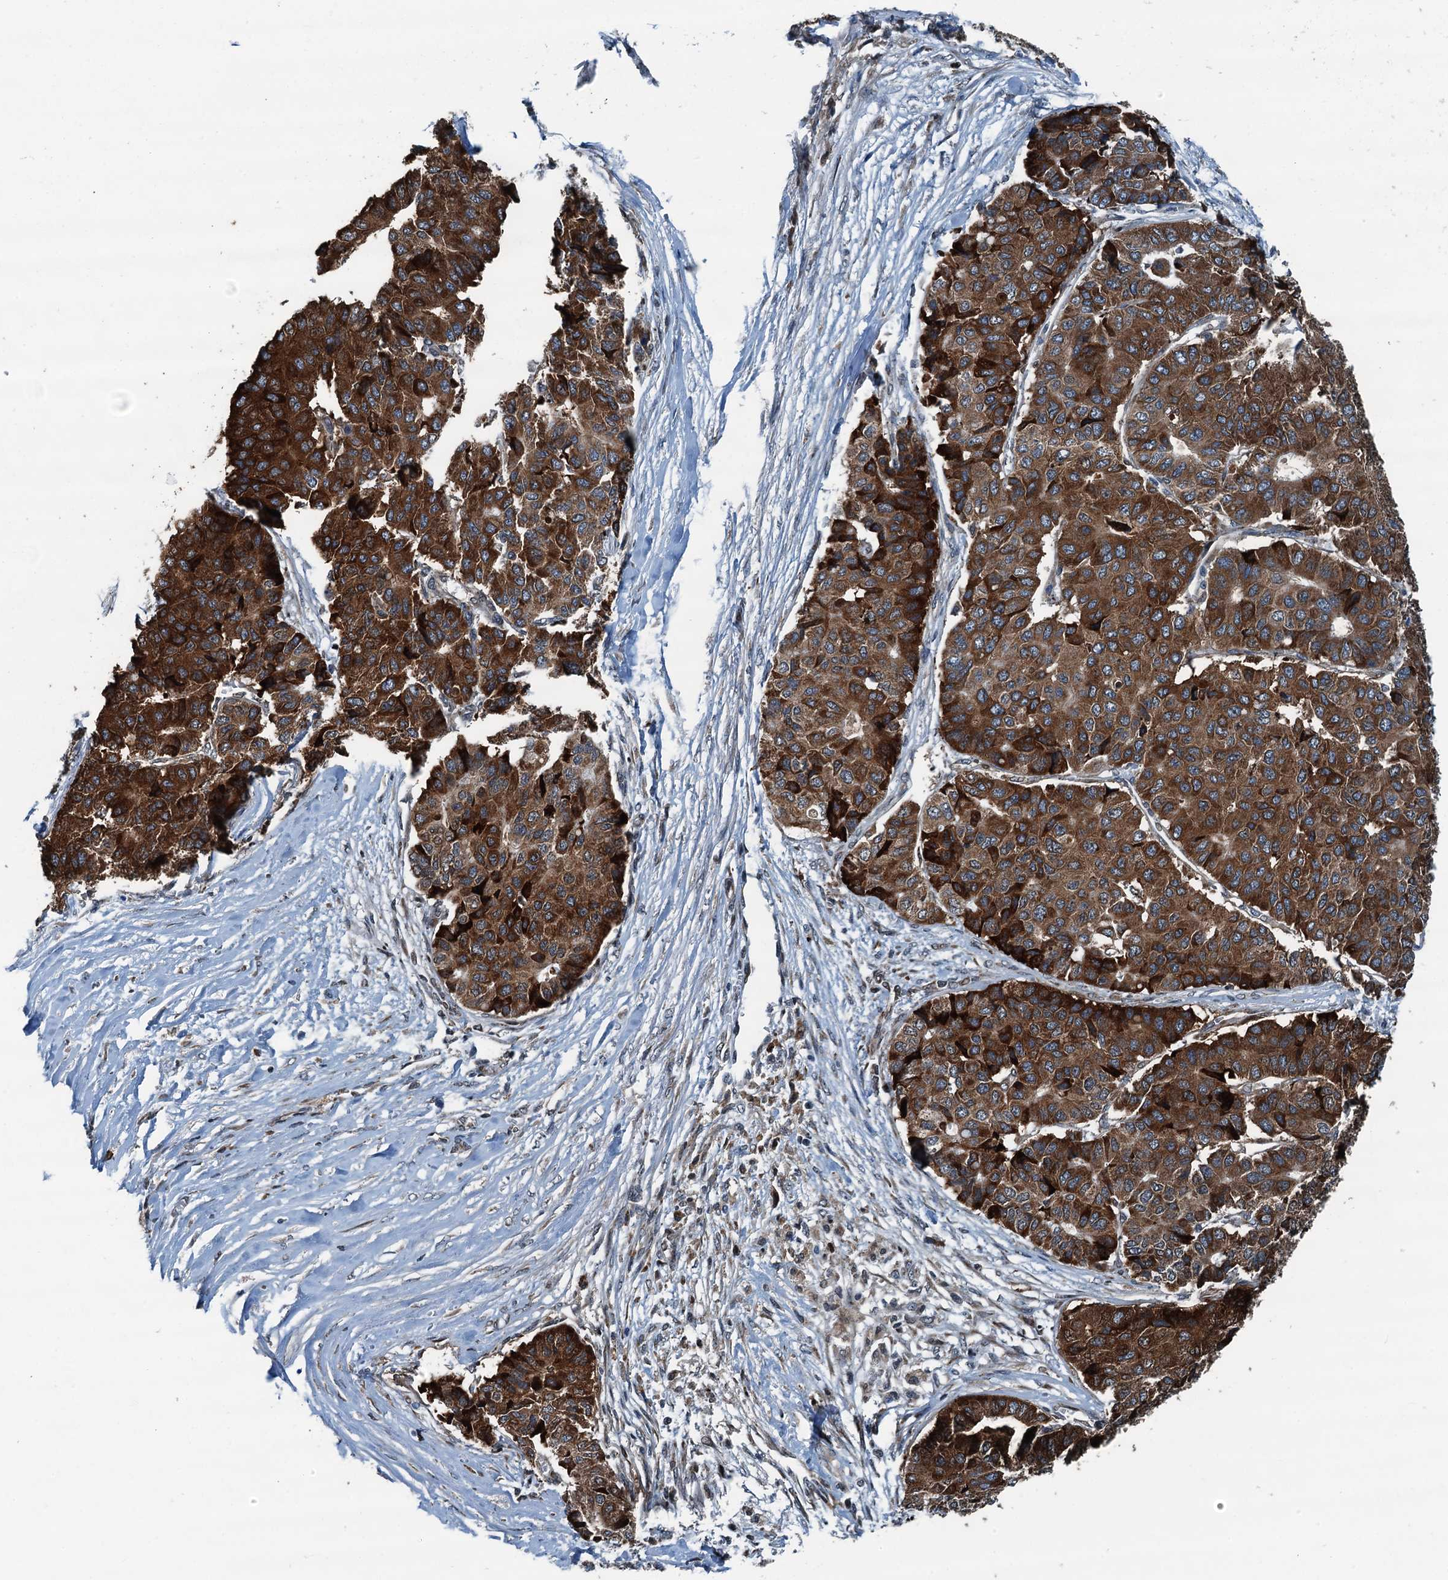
{"staining": {"intensity": "strong", "quantity": ">75%", "location": "cytoplasmic/membranous"}, "tissue": "pancreatic cancer", "cell_type": "Tumor cells", "image_type": "cancer", "snomed": [{"axis": "morphology", "description": "Adenocarcinoma, NOS"}, {"axis": "topography", "description": "Pancreas"}], "caption": "The histopathology image exhibits a brown stain indicating the presence of a protein in the cytoplasmic/membranous of tumor cells in pancreatic cancer (adenocarcinoma).", "gene": "TAMALIN", "patient": {"sex": "male", "age": 50}}